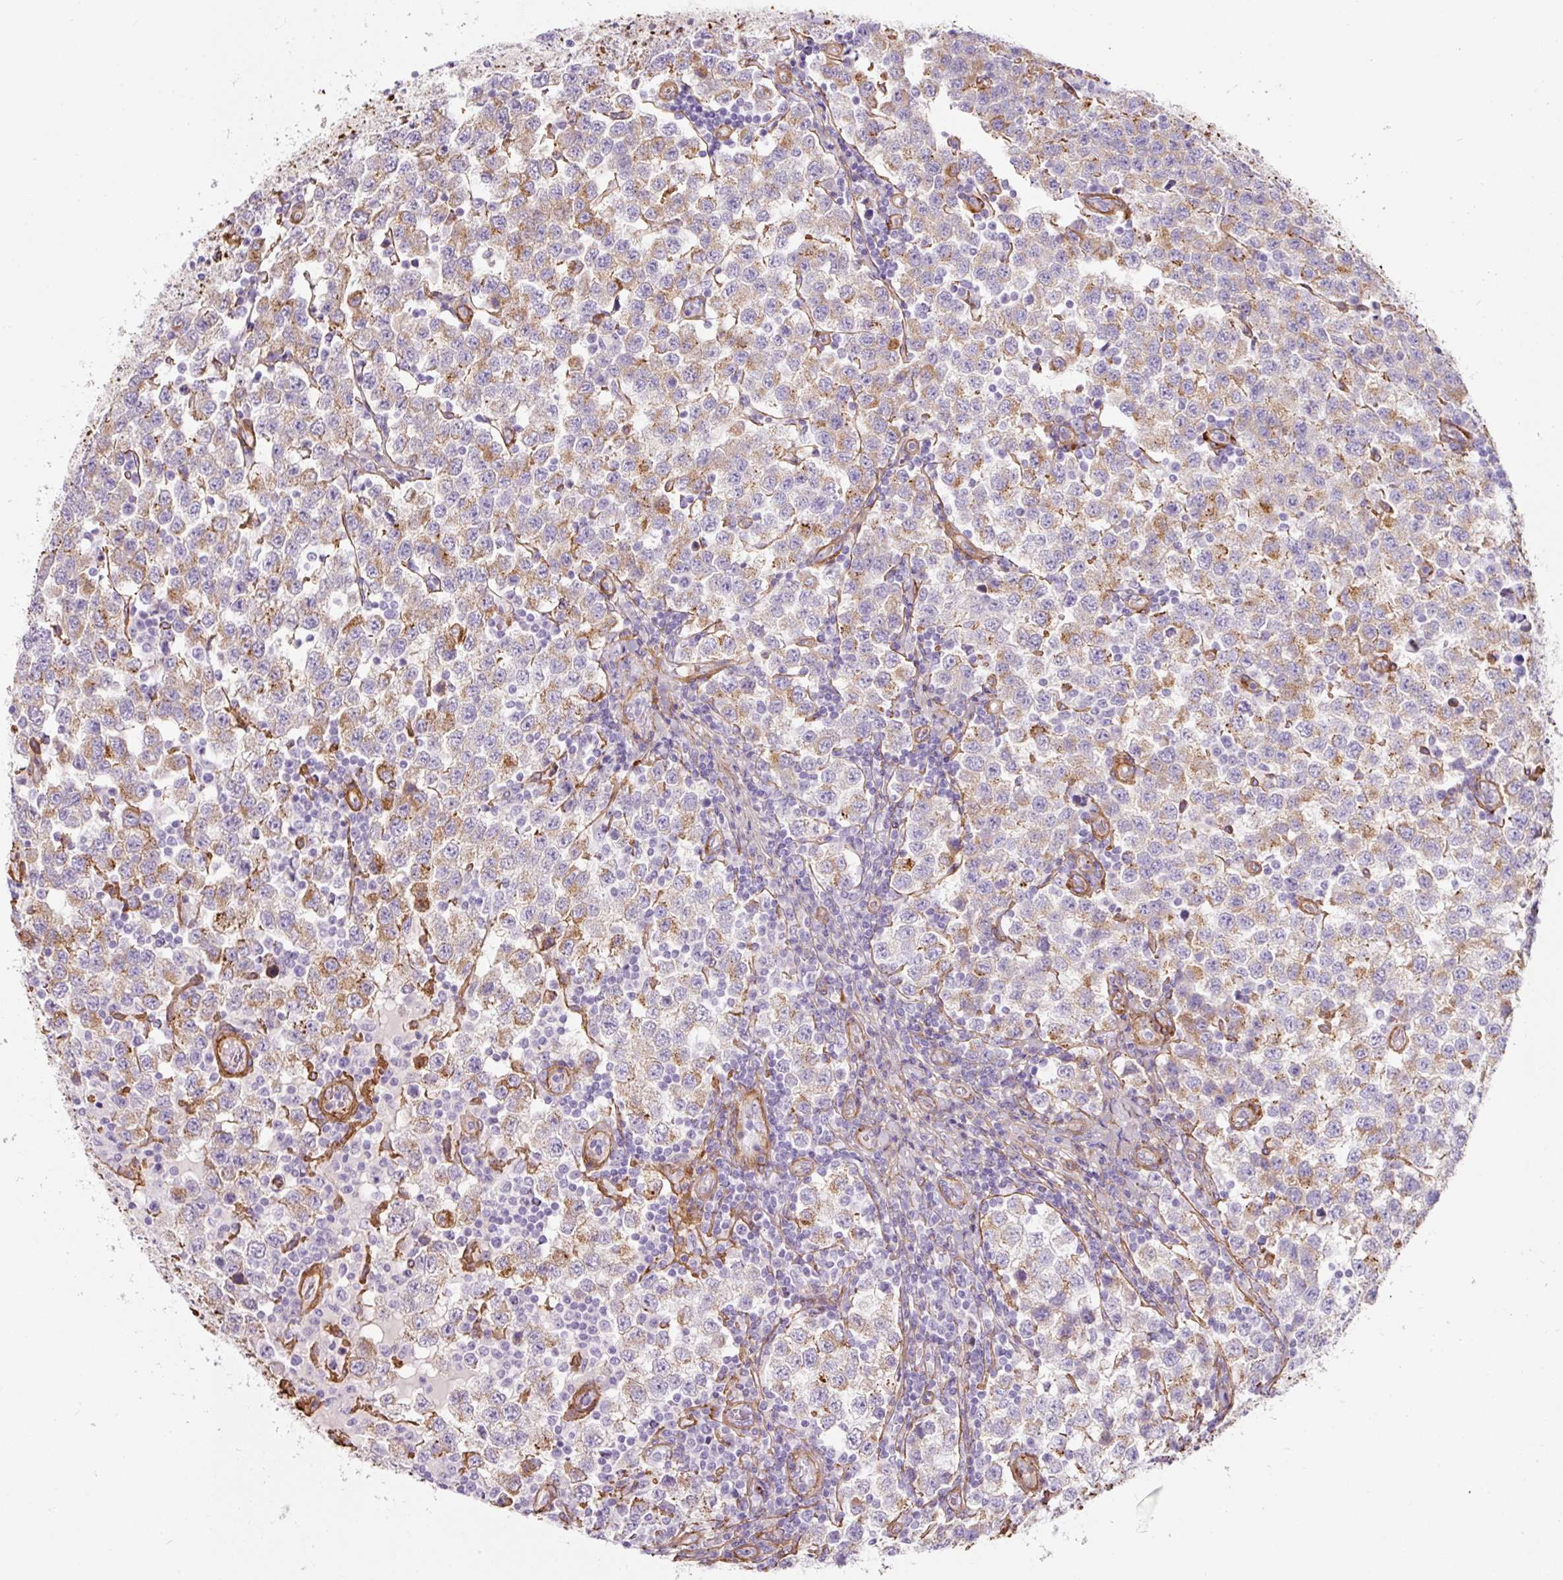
{"staining": {"intensity": "moderate", "quantity": "25%-75%", "location": "cytoplasmic/membranous"}, "tissue": "testis cancer", "cell_type": "Tumor cells", "image_type": "cancer", "snomed": [{"axis": "morphology", "description": "Seminoma, NOS"}, {"axis": "topography", "description": "Testis"}], "caption": "A medium amount of moderate cytoplasmic/membranous expression is appreciated in approximately 25%-75% of tumor cells in testis cancer tissue.", "gene": "LOXL4", "patient": {"sex": "male", "age": 34}}